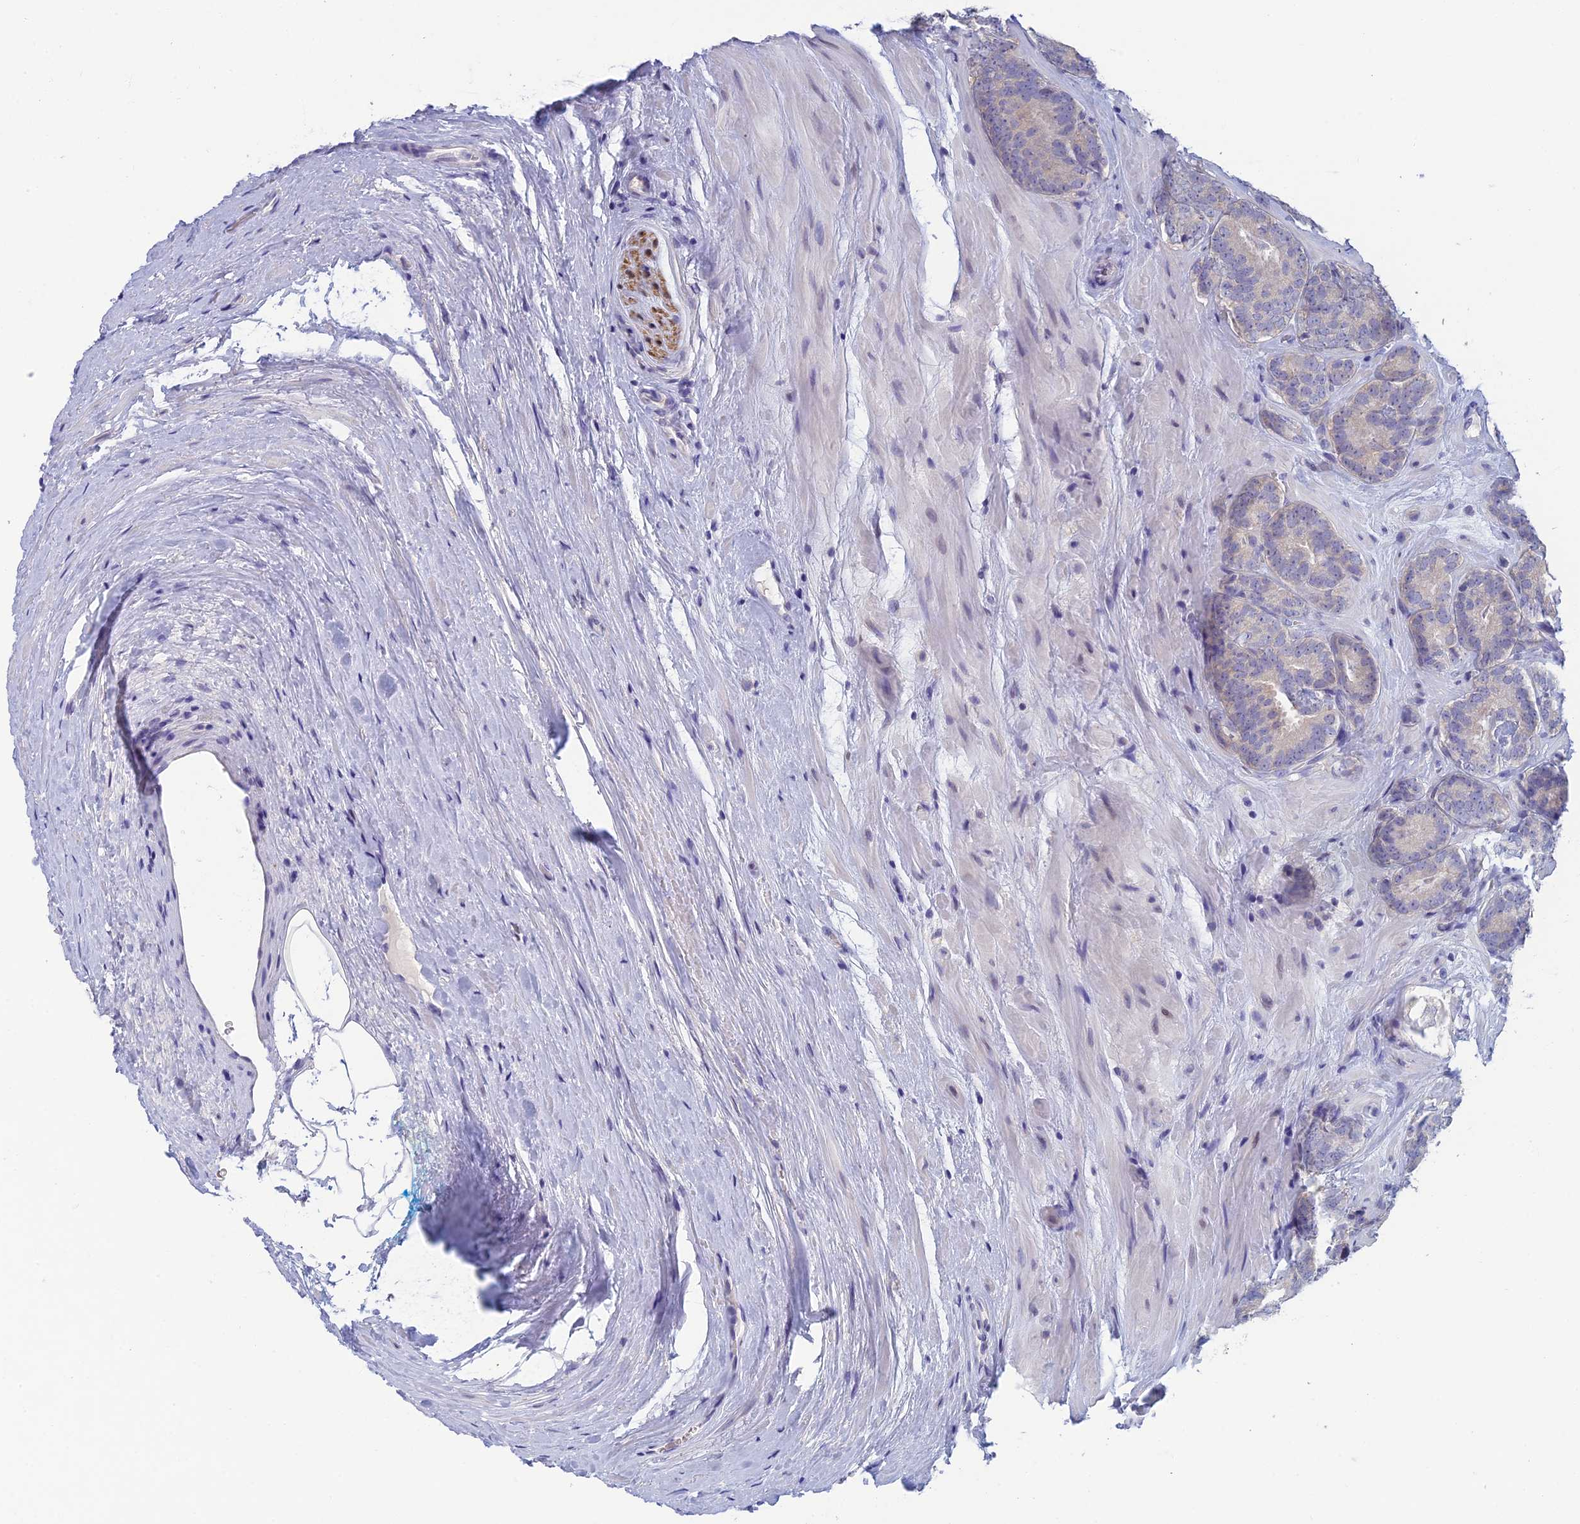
{"staining": {"intensity": "moderate", "quantity": "<25%", "location": "cytoplasmic/membranous"}, "tissue": "prostate cancer", "cell_type": "Tumor cells", "image_type": "cancer", "snomed": [{"axis": "morphology", "description": "Adenocarcinoma, High grade"}, {"axis": "topography", "description": "Prostate"}], "caption": "Prostate cancer stained with a brown dye demonstrates moderate cytoplasmic/membranous positive expression in approximately <25% of tumor cells.", "gene": "NEURL1", "patient": {"sex": "male", "age": 63}}